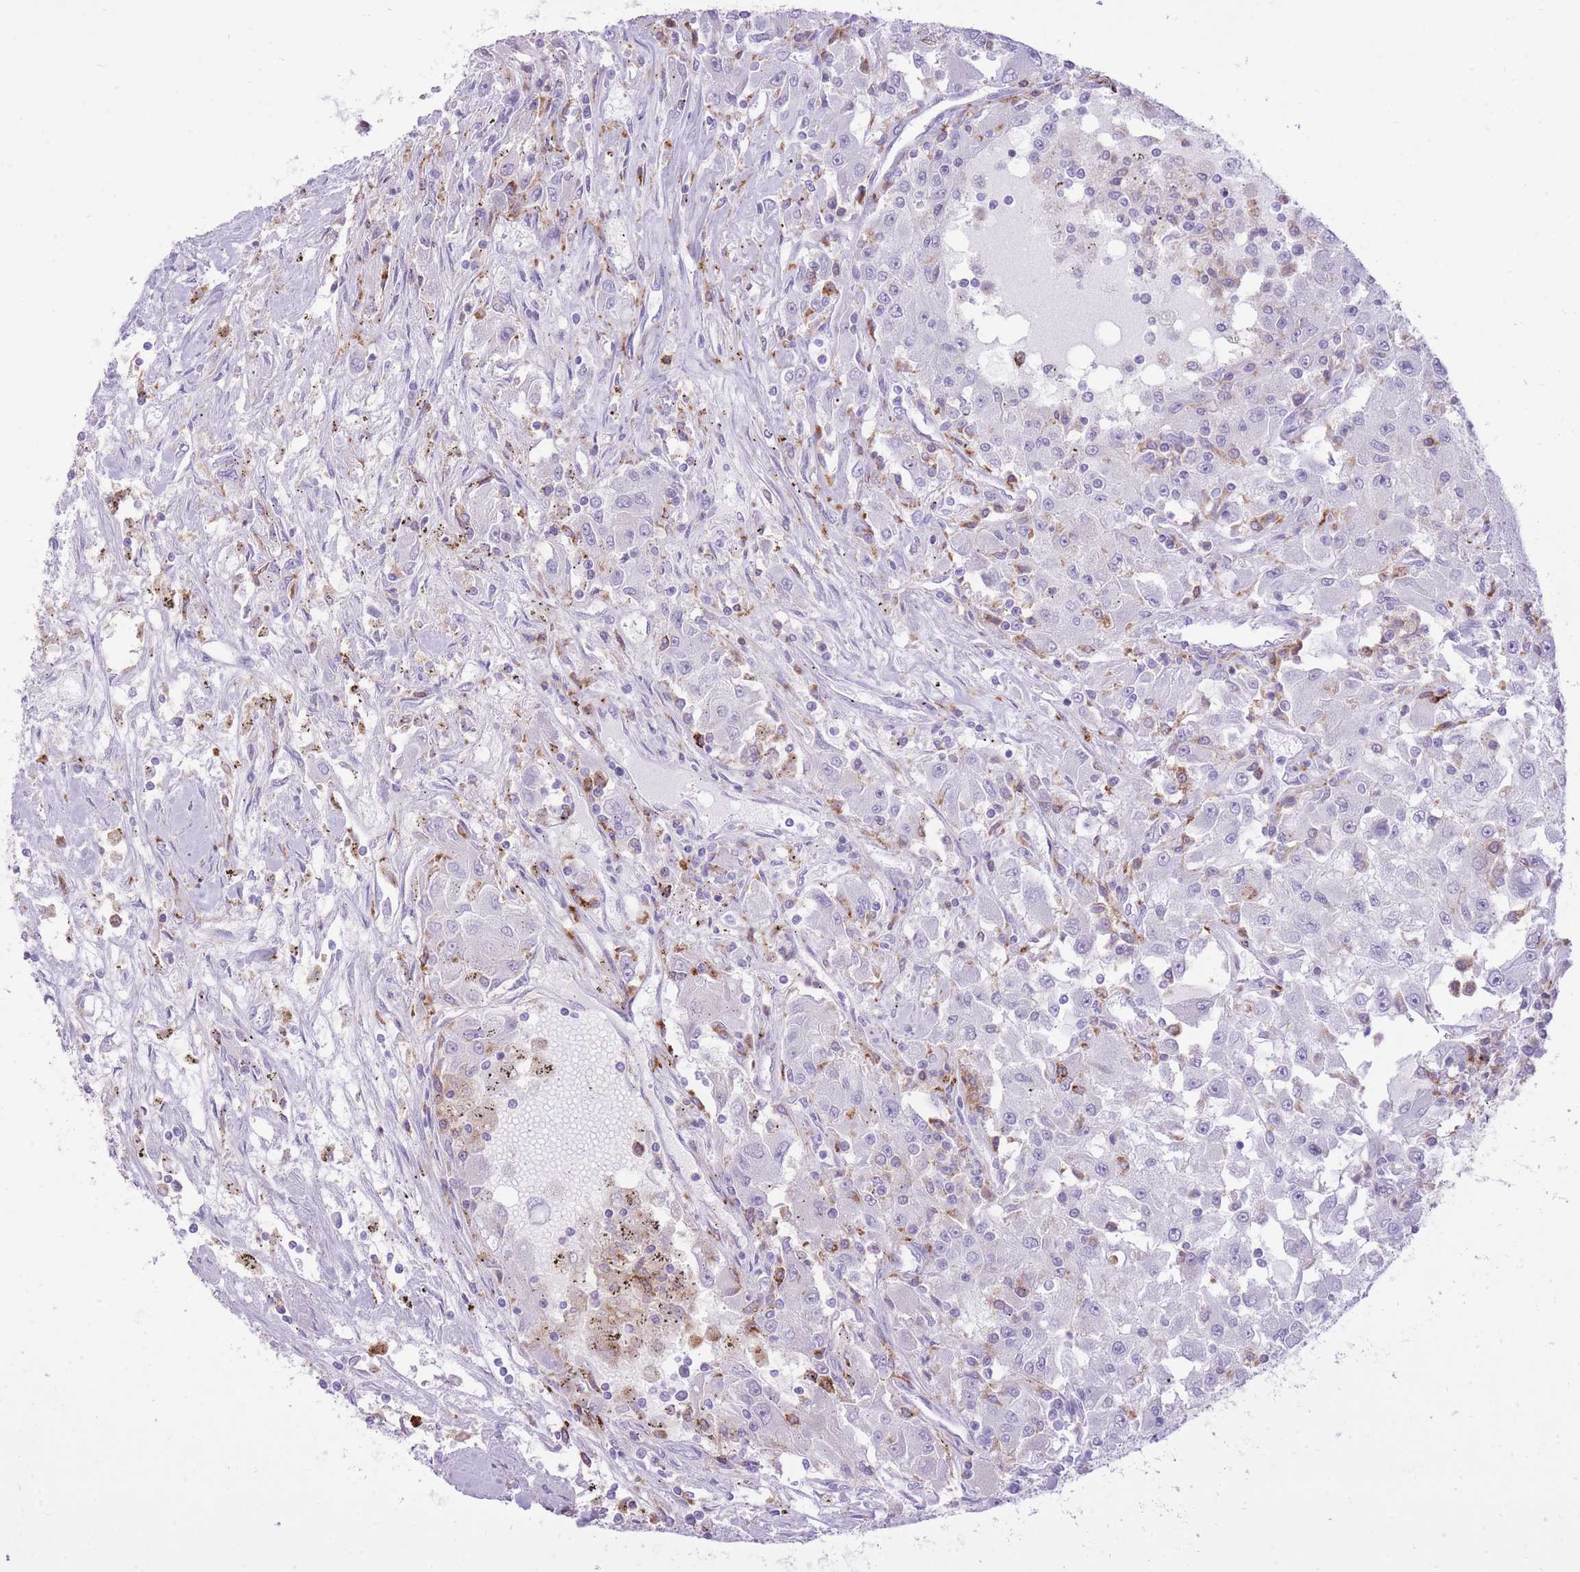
{"staining": {"intensity": "negative", "quantity": "none", "location": "none"}, "tissue": "renal cancer", "cell_type": "Tumor cells", "image_type": "cancer", "snomed": [{"axis": "morphology", "description": "Adenocarcinoma, NOS"}, {"axis": "topography", "description": "Kidney"}], "caption": "This is a image of immunohistochemistry staining of renal cancer, which shows no positivity in tumor cells. (IHC, brightfield microscopy, high magnification).", "gene": "MEIS3", "patient": {"sex": "female", "age": 67}}